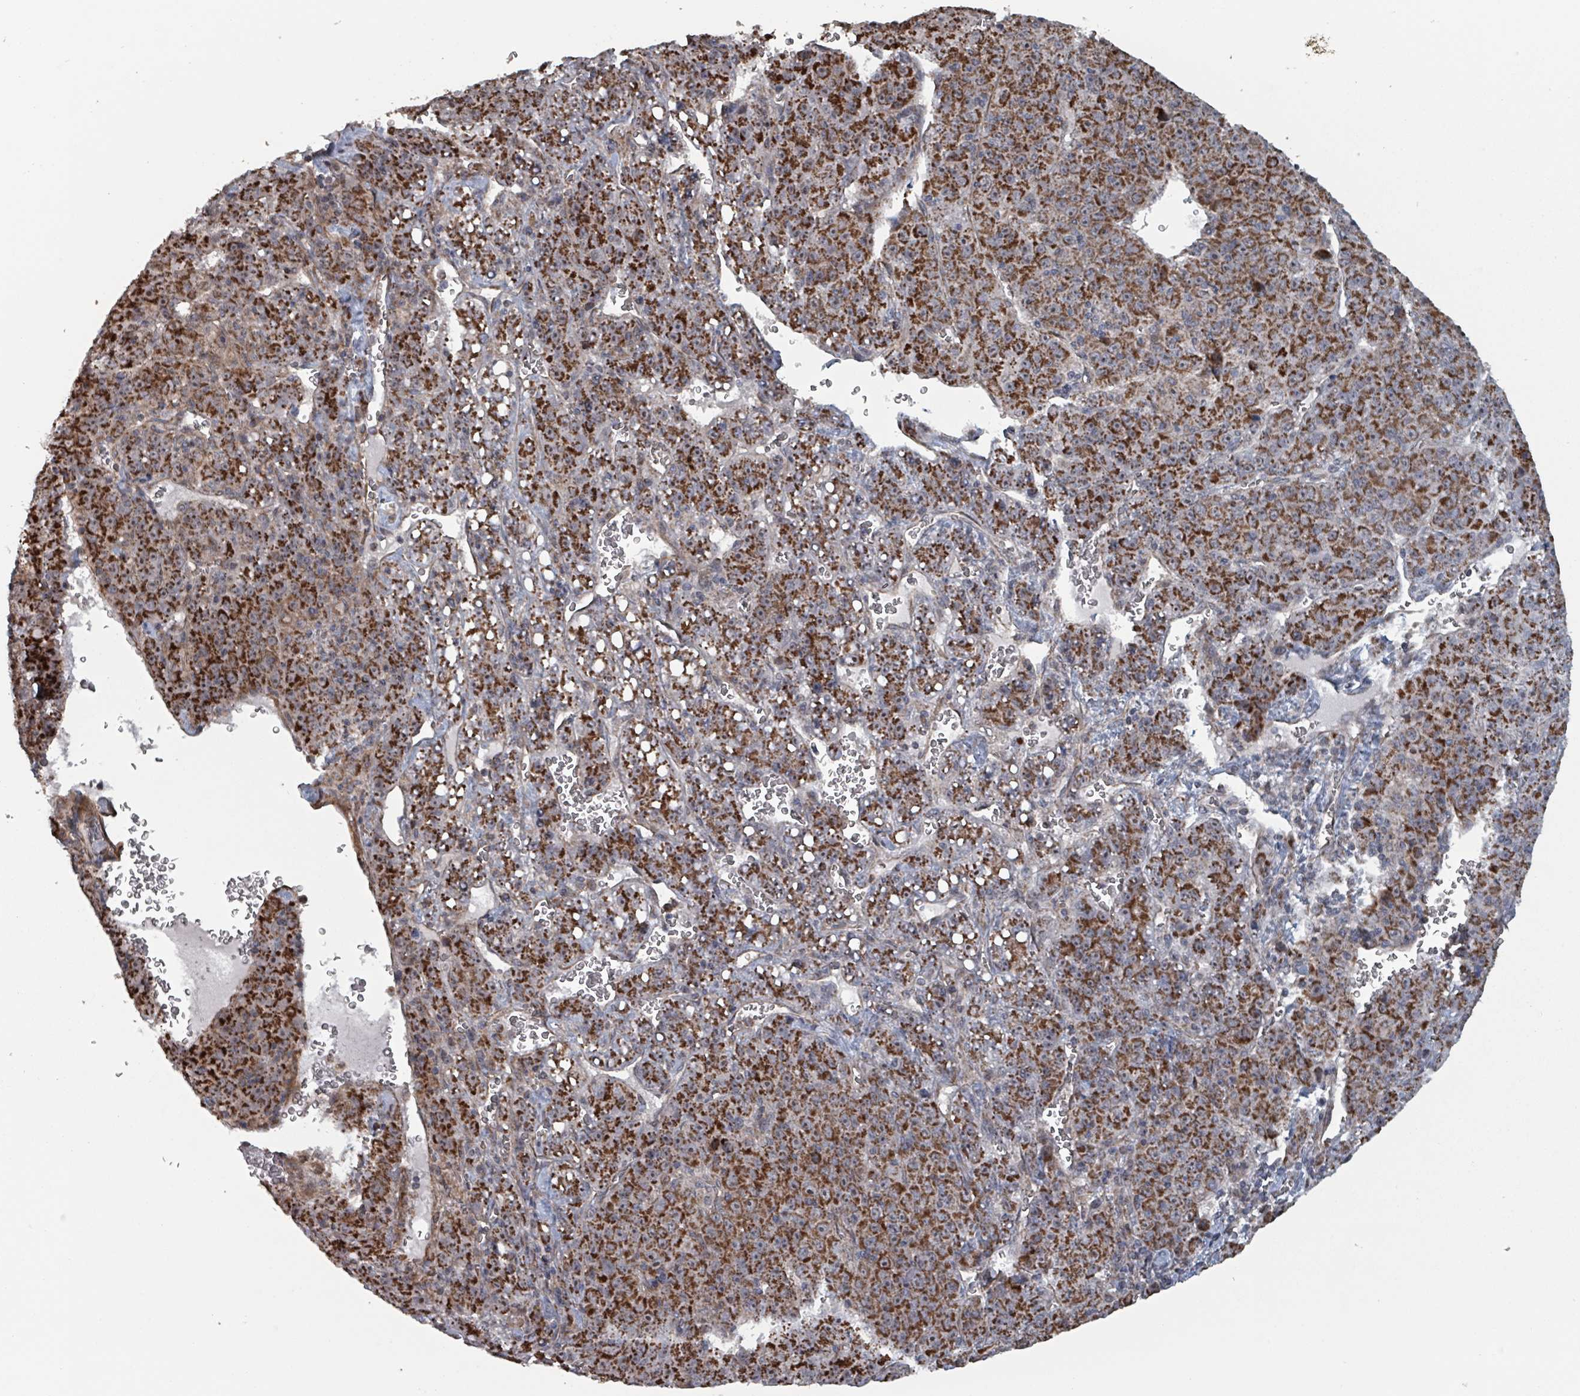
{"staining": {"intensity": "strong", "quantity": ">75%", "location": "cytoplasmic/membranous"}, "tissue": "liver cancer", "cell_type": "Tumor cells", "image_type": "cancer", "snomed": [{"axis": "morphology", "description": "Carcinoma, Hepatocellular, NOS"}, {"axis": "topography", "description": "Liver"}], "caption": "Brown immunohistochemical staining in human hepatocellular carcinoma (liver) displays strong cytoplasmic/membranous positivity in about >75% of tumor cells.", "gene": "MRPL4", "patient": {"sex": "female", "age": 53}}